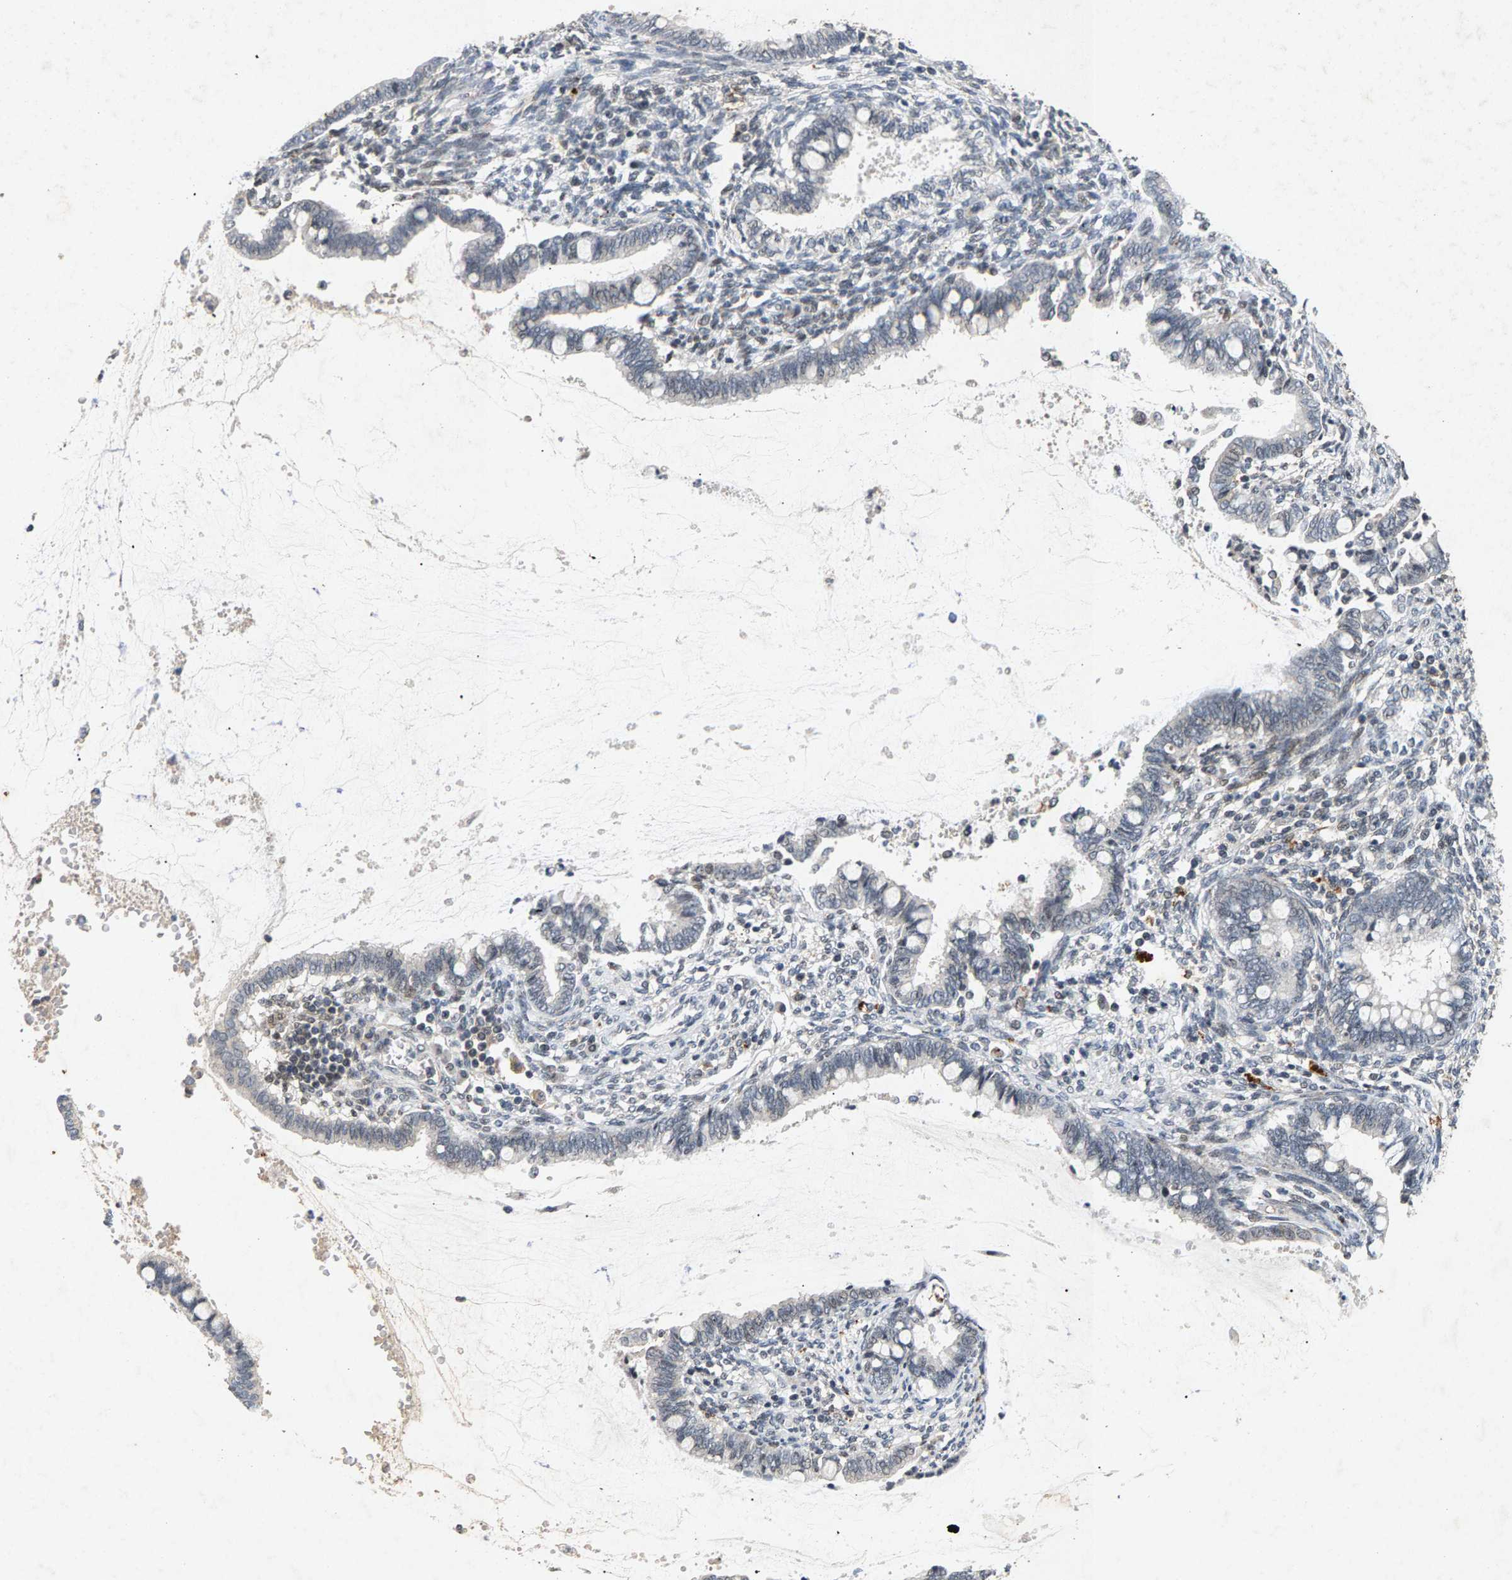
{"staining": {"intensity": "negative", "quantity": "none", "location": "none"}, "tissue": "cervical cancer", "cell_type": "Tumor cells", "image_type": "cancer", "snomed": [{"axis": "morphology", "description": "Adenocarcinoma, NOS"}, {"axis": "topography", "description": "Cervix"}], "caption": "This image is of cervical cancer (adenocarcinoma) stained with IHC to label a protein in brown with the nuclei are counter-stained blue. There is no expression in tumor cells.", "gene": "ZPR1", "patient": {"sex": "female", "age": 44}}